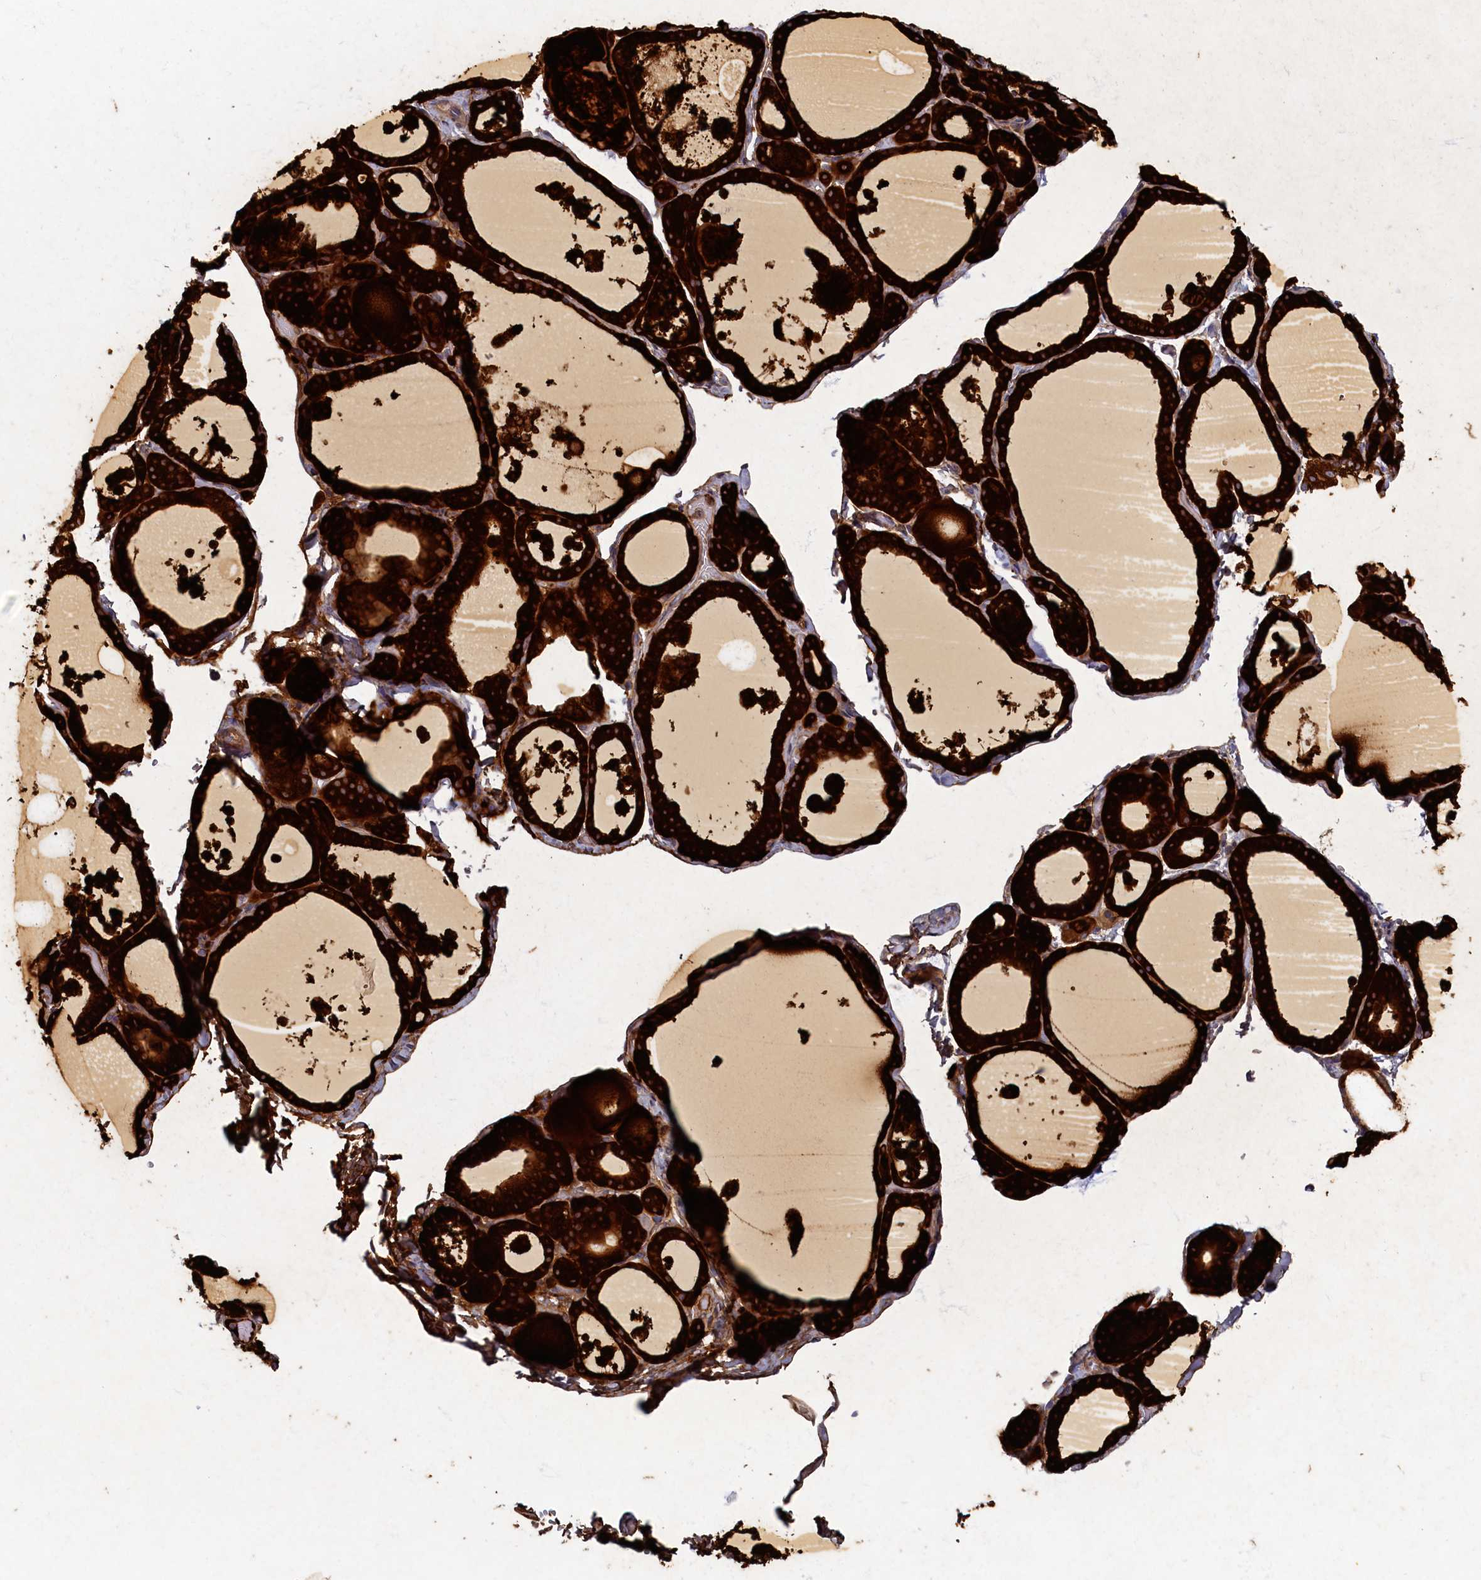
{"staining": {"intensity": "strong", "quantity": ">75%", "location": "cytoplasmic/membranous"}, "tissue": "thyroid gland", "cell_type": "Glandular cells", "image_type": "normal", "snomed": [{"axis": "morphology", "description": "Normal tissue, NOS"}, {"axis": "topography", "description": "Thyroid gland"}], "caption": "IHC (DAB) staining of normal thyroid gland shows strong cytoplasmic/membranous protein staining in approximately >75% of glandular cells. (Brightfield microscopy of DAB IHC at high magnification).", "gene": "WDR59", "patient": {"sex": "male", "age": 56}}